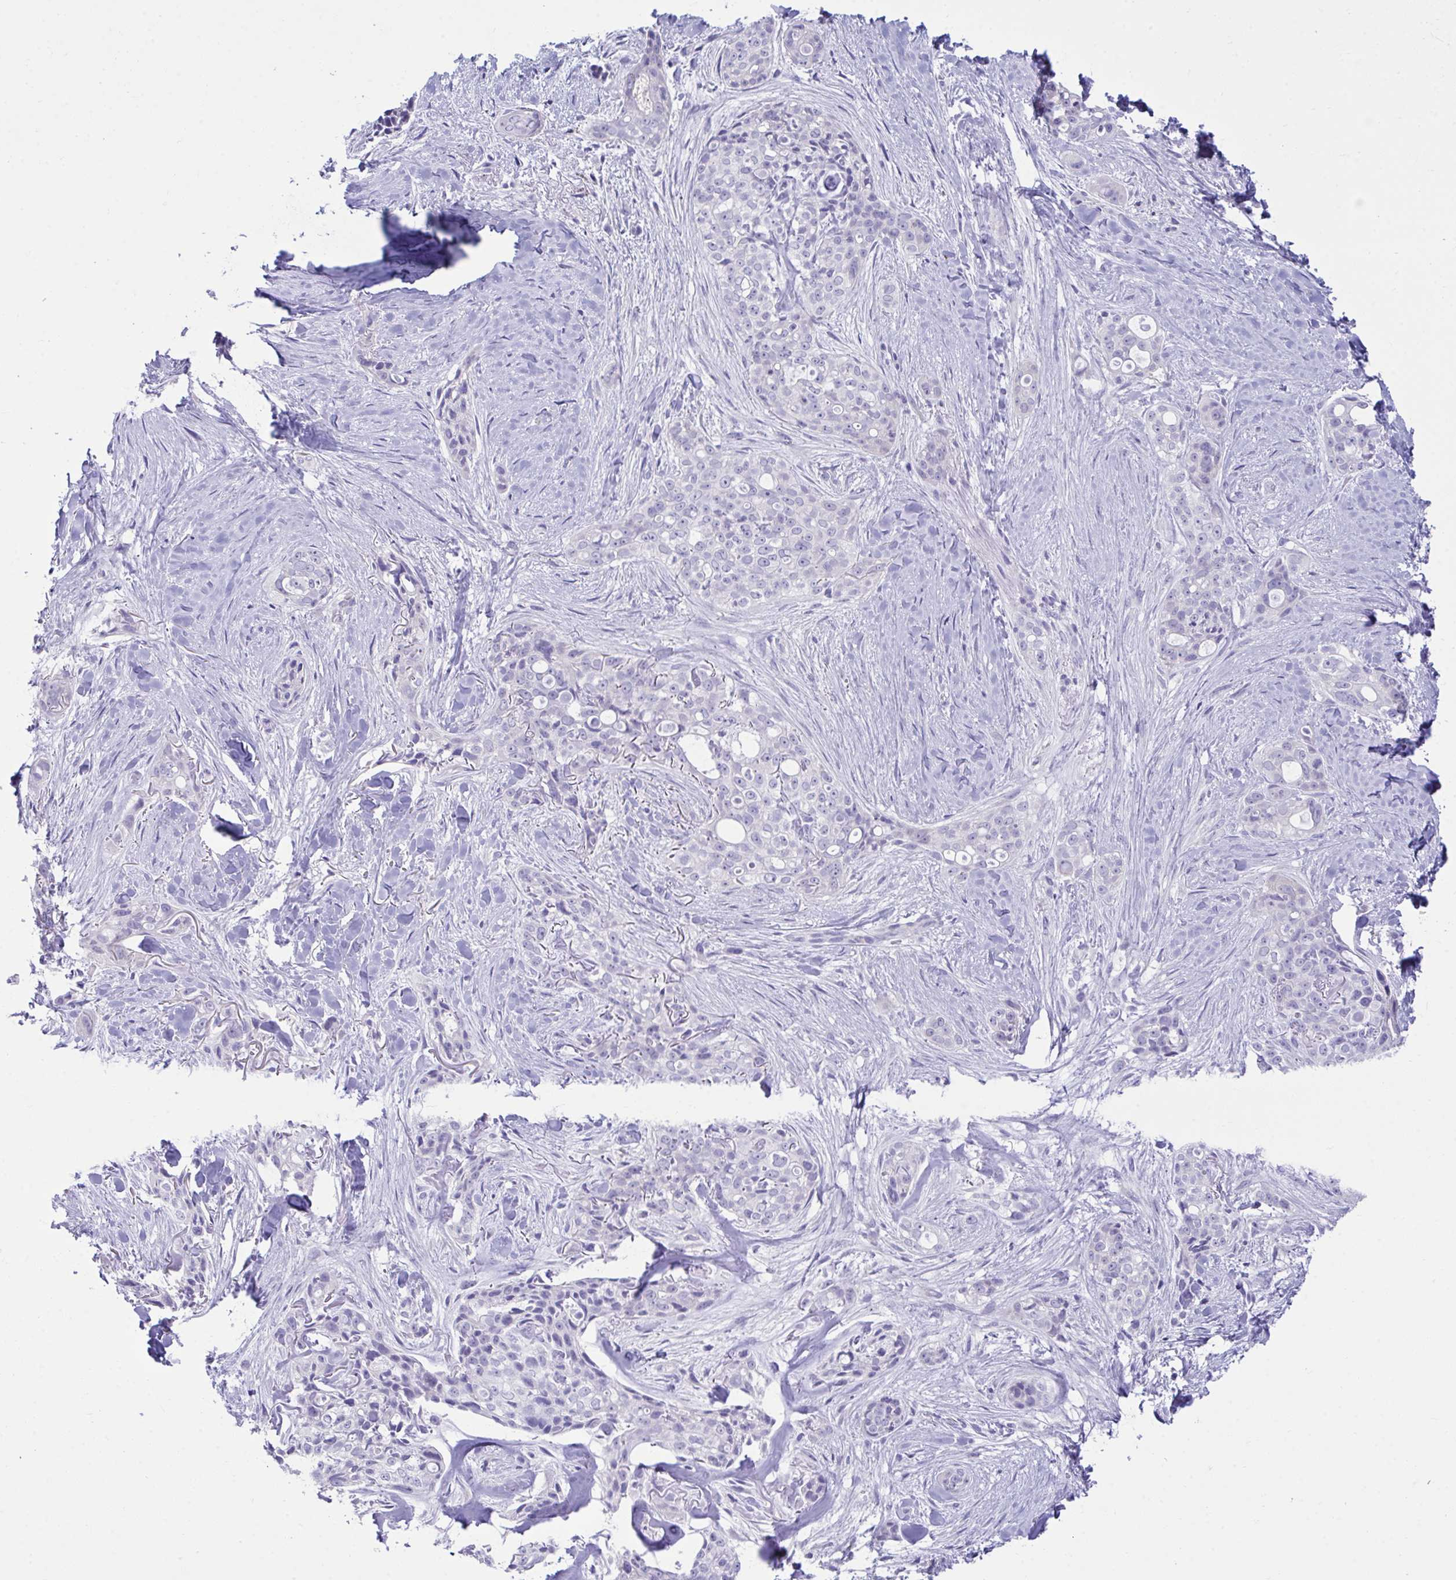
{"staining": {"intensity": "negative", "quantity": "none", "location": "none"}, "tissue": "skin cancer", "cell_type": "Tumor cells", "image_type": "cancer", "snomed": [{"axis": "morphology", "description": "Basal cell carcinoma"}, {"axis": "topography", "description": "Skin"}], "caption": "High power microscopy histopathology image of an IHC micrograph of basal cell carcinoma (skin), revealing no significant staining in tumor cells.", "gene": "PLEKHH1", "patient": {"sex": "female", "age": 79}}